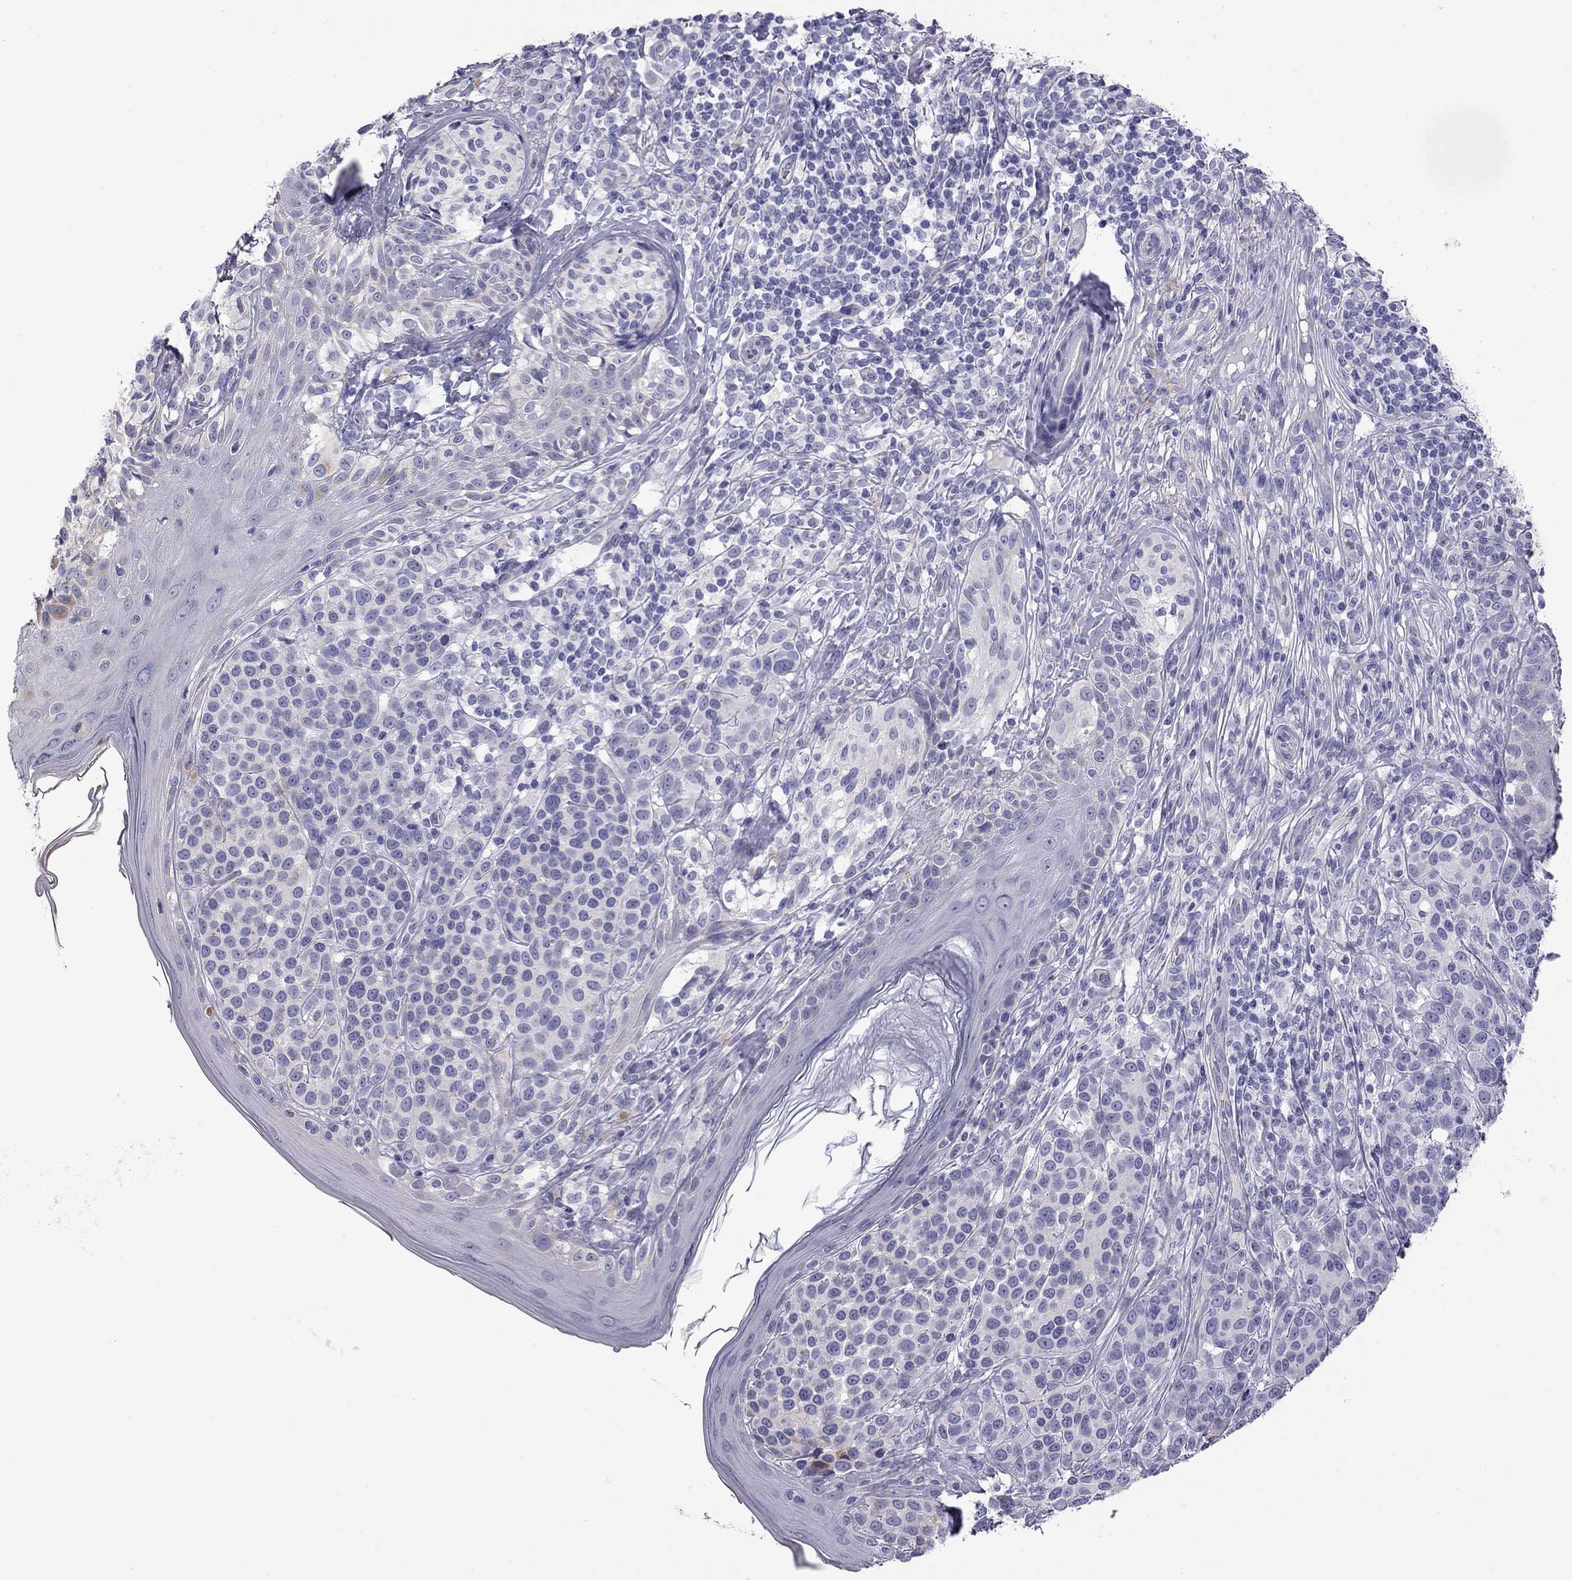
{"staining": {"intensity": "negative", "quantity": "none", "location": "none"}, "tissue": "melanoma", "cell_type": "Tumor cells", "image_type": "cancer", "snomed": [{"axis": "morphology", "description": "Malignant melanoma, NOS"}, {"axis": "topography", "description": "Skin"}], "caption": "IHC photomicrograph of human melanoma stained for a protein (brown), which exhibits no staining in tumor cells.", "gene": "TDRD6", "patient": {"sex": "male", "age": 79}}